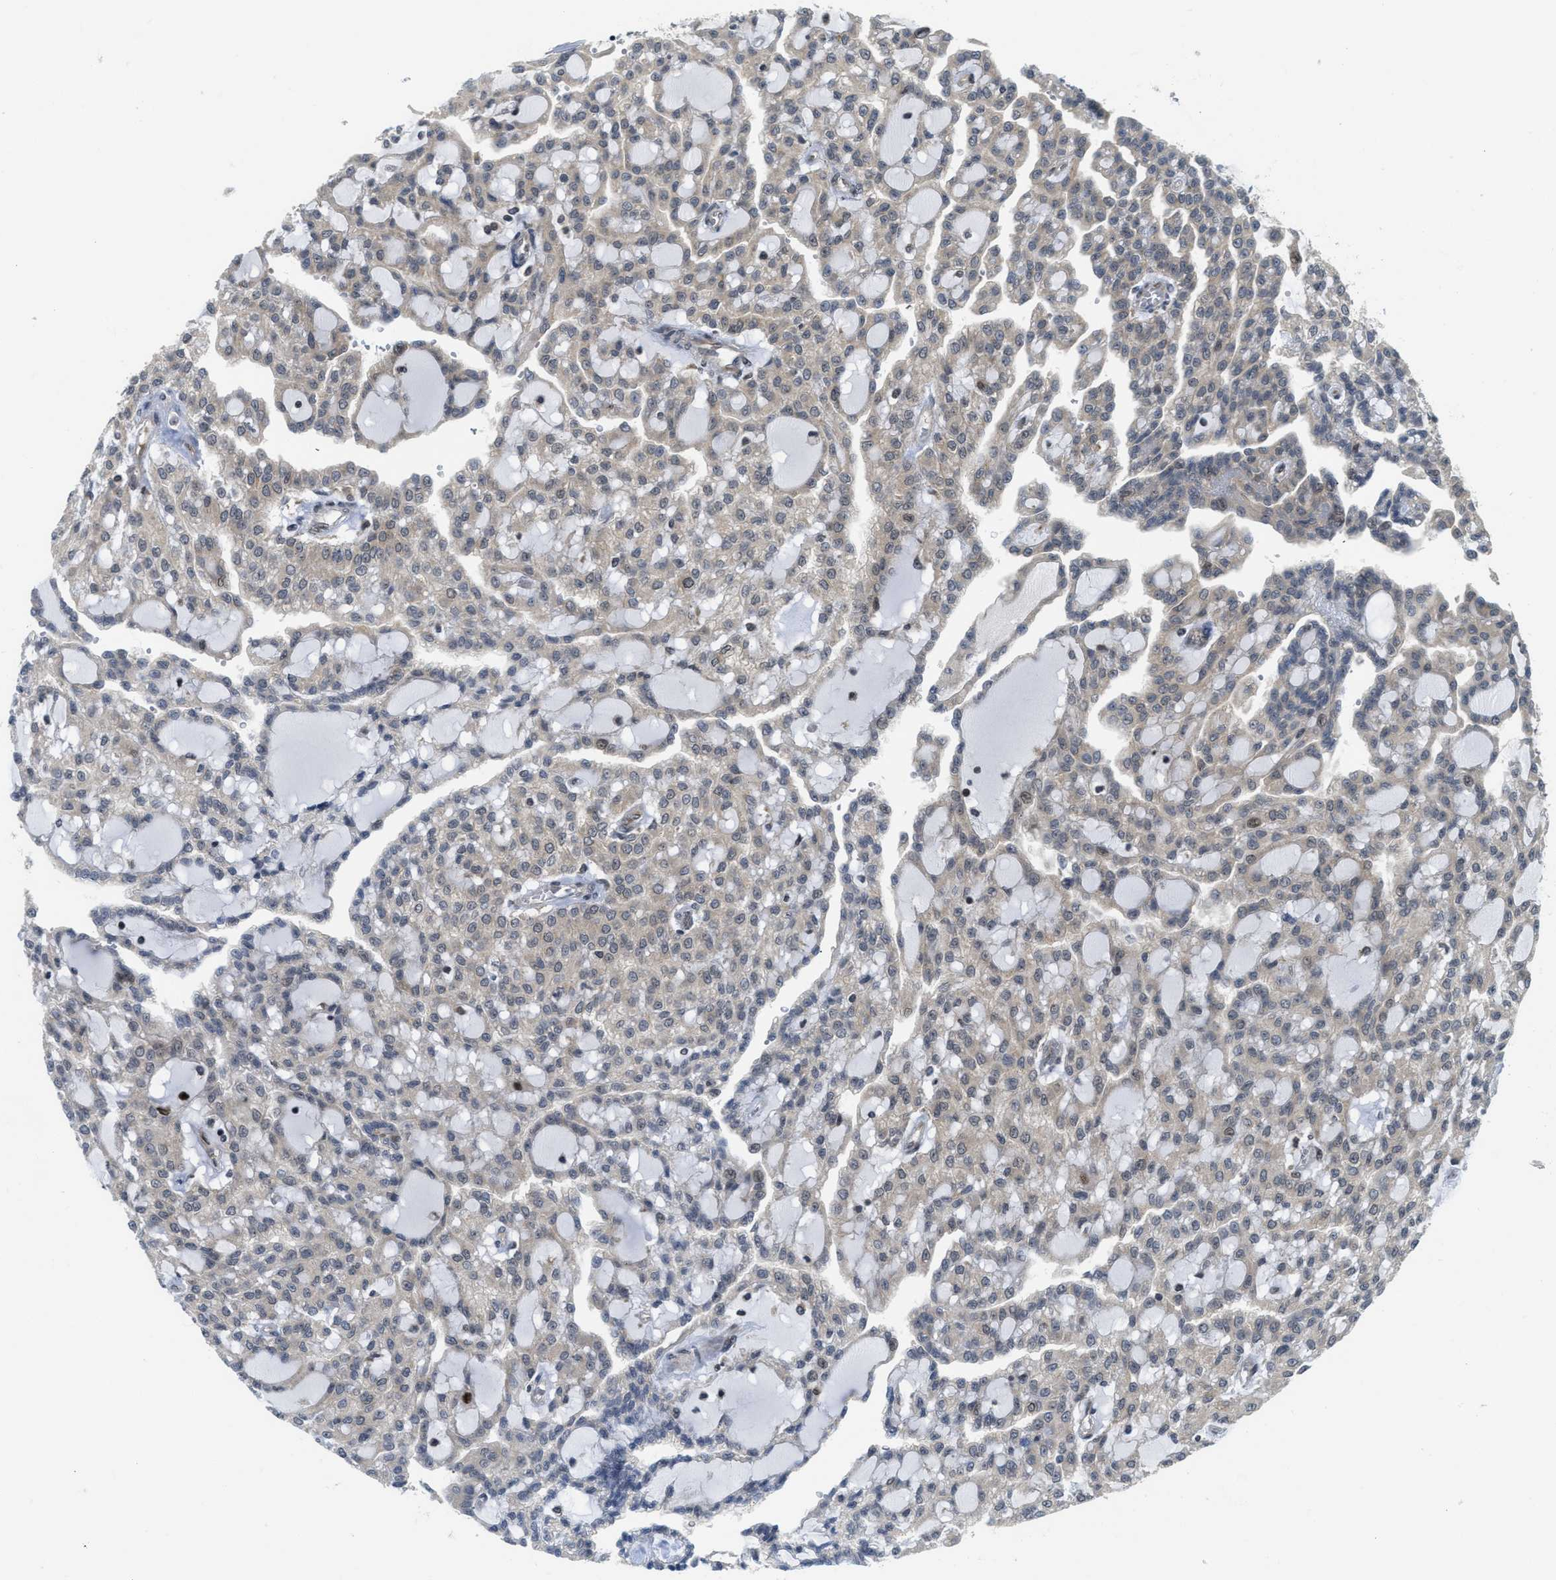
{"staining": {"intensity": "weak", "quantity": "<25%", "location": "nuclear"}, "tissue": "renal cancer", "cell_type": "Tumor cells", "image_type": "cancer", "snomed": [{"axis": "morphology", "description": "Adenocarcinoma, NOS"}, {"axis": "topography", "description": "Kidney"}], "caption": "Immunohistochemical staining of human adenocarcinoma (renal) exhibits no significant staining in tumor cells. Nuclei are stained in blue.", "gene": "TACC1", "patient": {"sex": "male", "age": 63}}